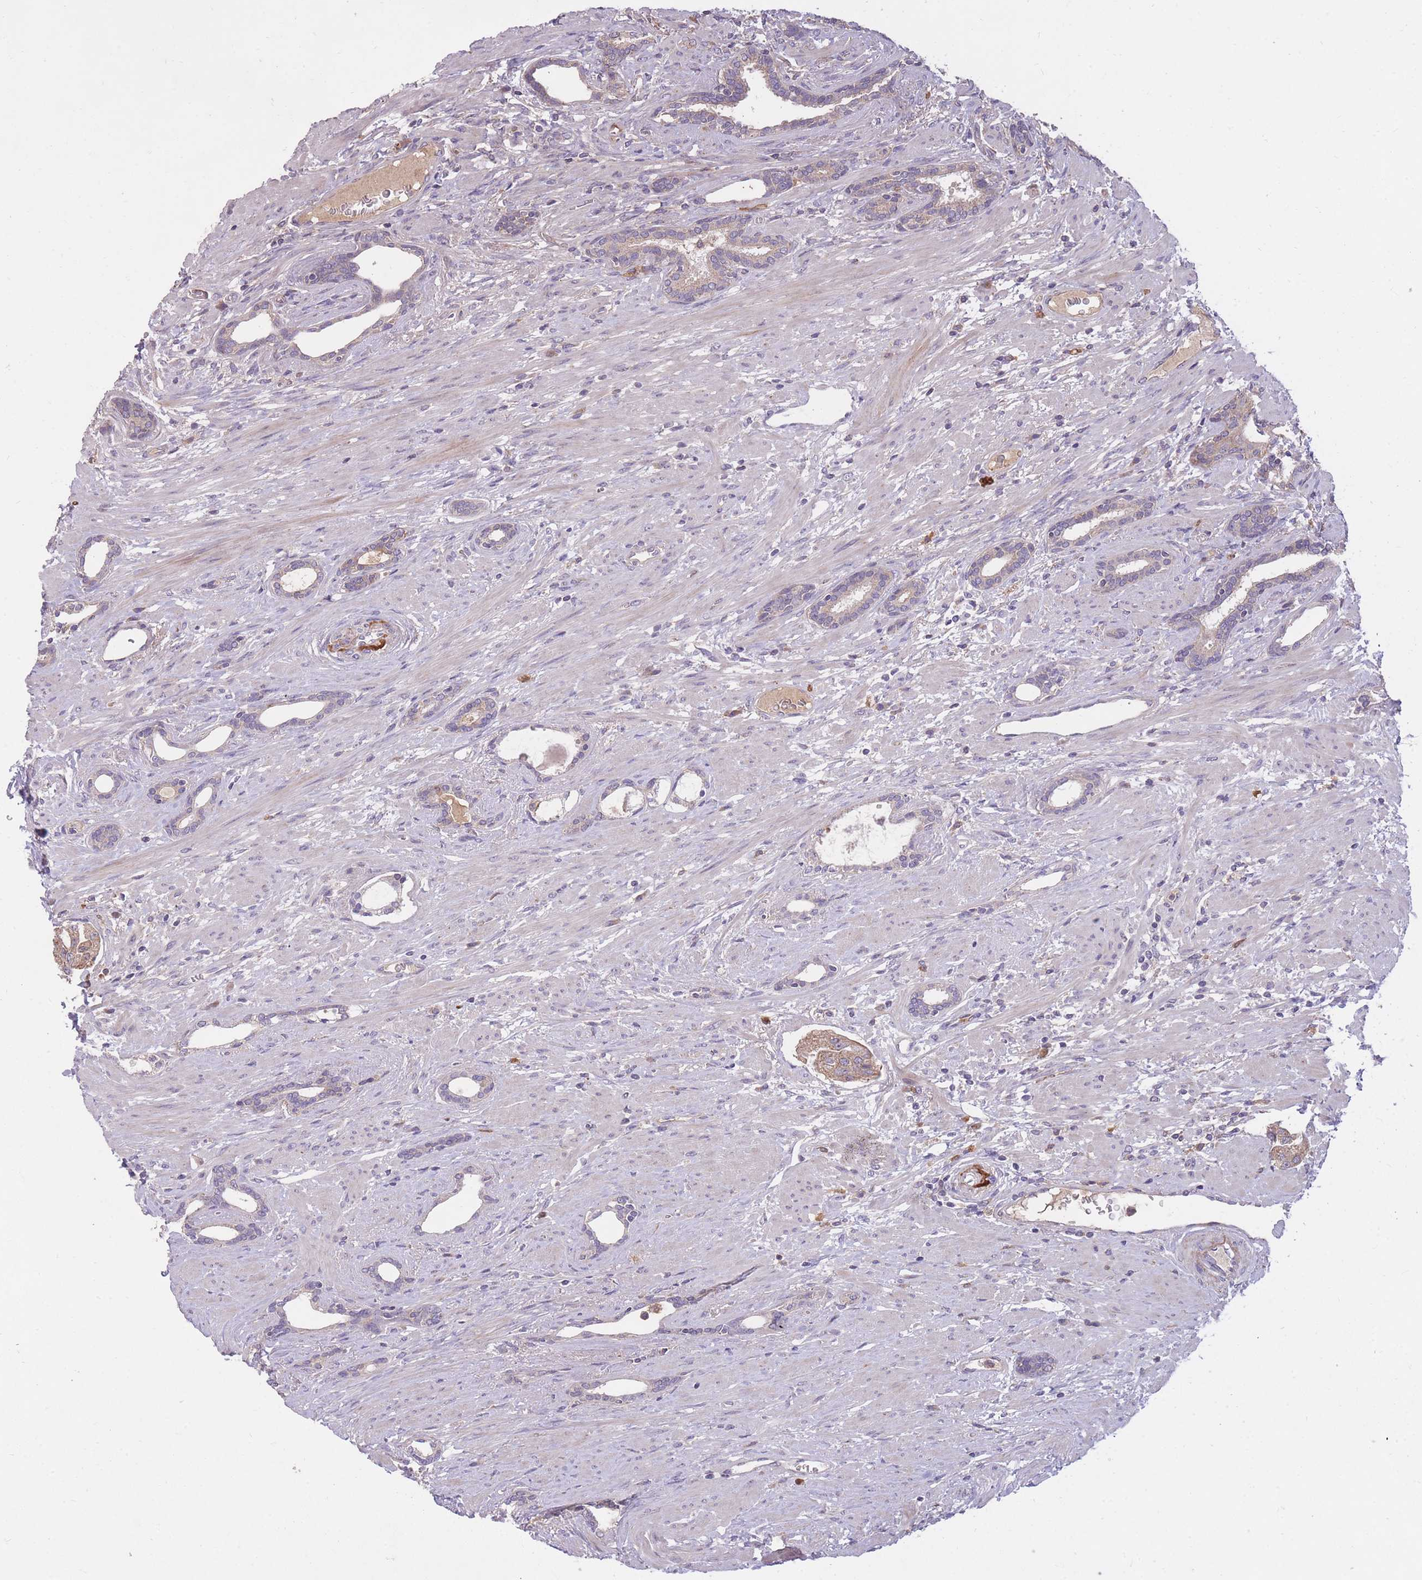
{"staining": {"intensity": "moderate", "quantity": "25%-75%", "location": "cytoplasmic/membranous"}, "tissue": "prostate cancer", "cell_type": "Tumor cells", "image_type": "cancer", "snomed": [{"axis": "morphology", "description": "Adenocarcinoma, High grade"}, {"axis": "topography", "description": "Prostate"}], "caption": "Prostate high-grade adenocarcinoma tissue reveals moderate cytoplasmic/membranous positivity in about 25%-75% of tumor cells, visualized by immunohistochemistry.", "gene": "IGF2BP2", "patient": {"sex": "male", "age": 69}}